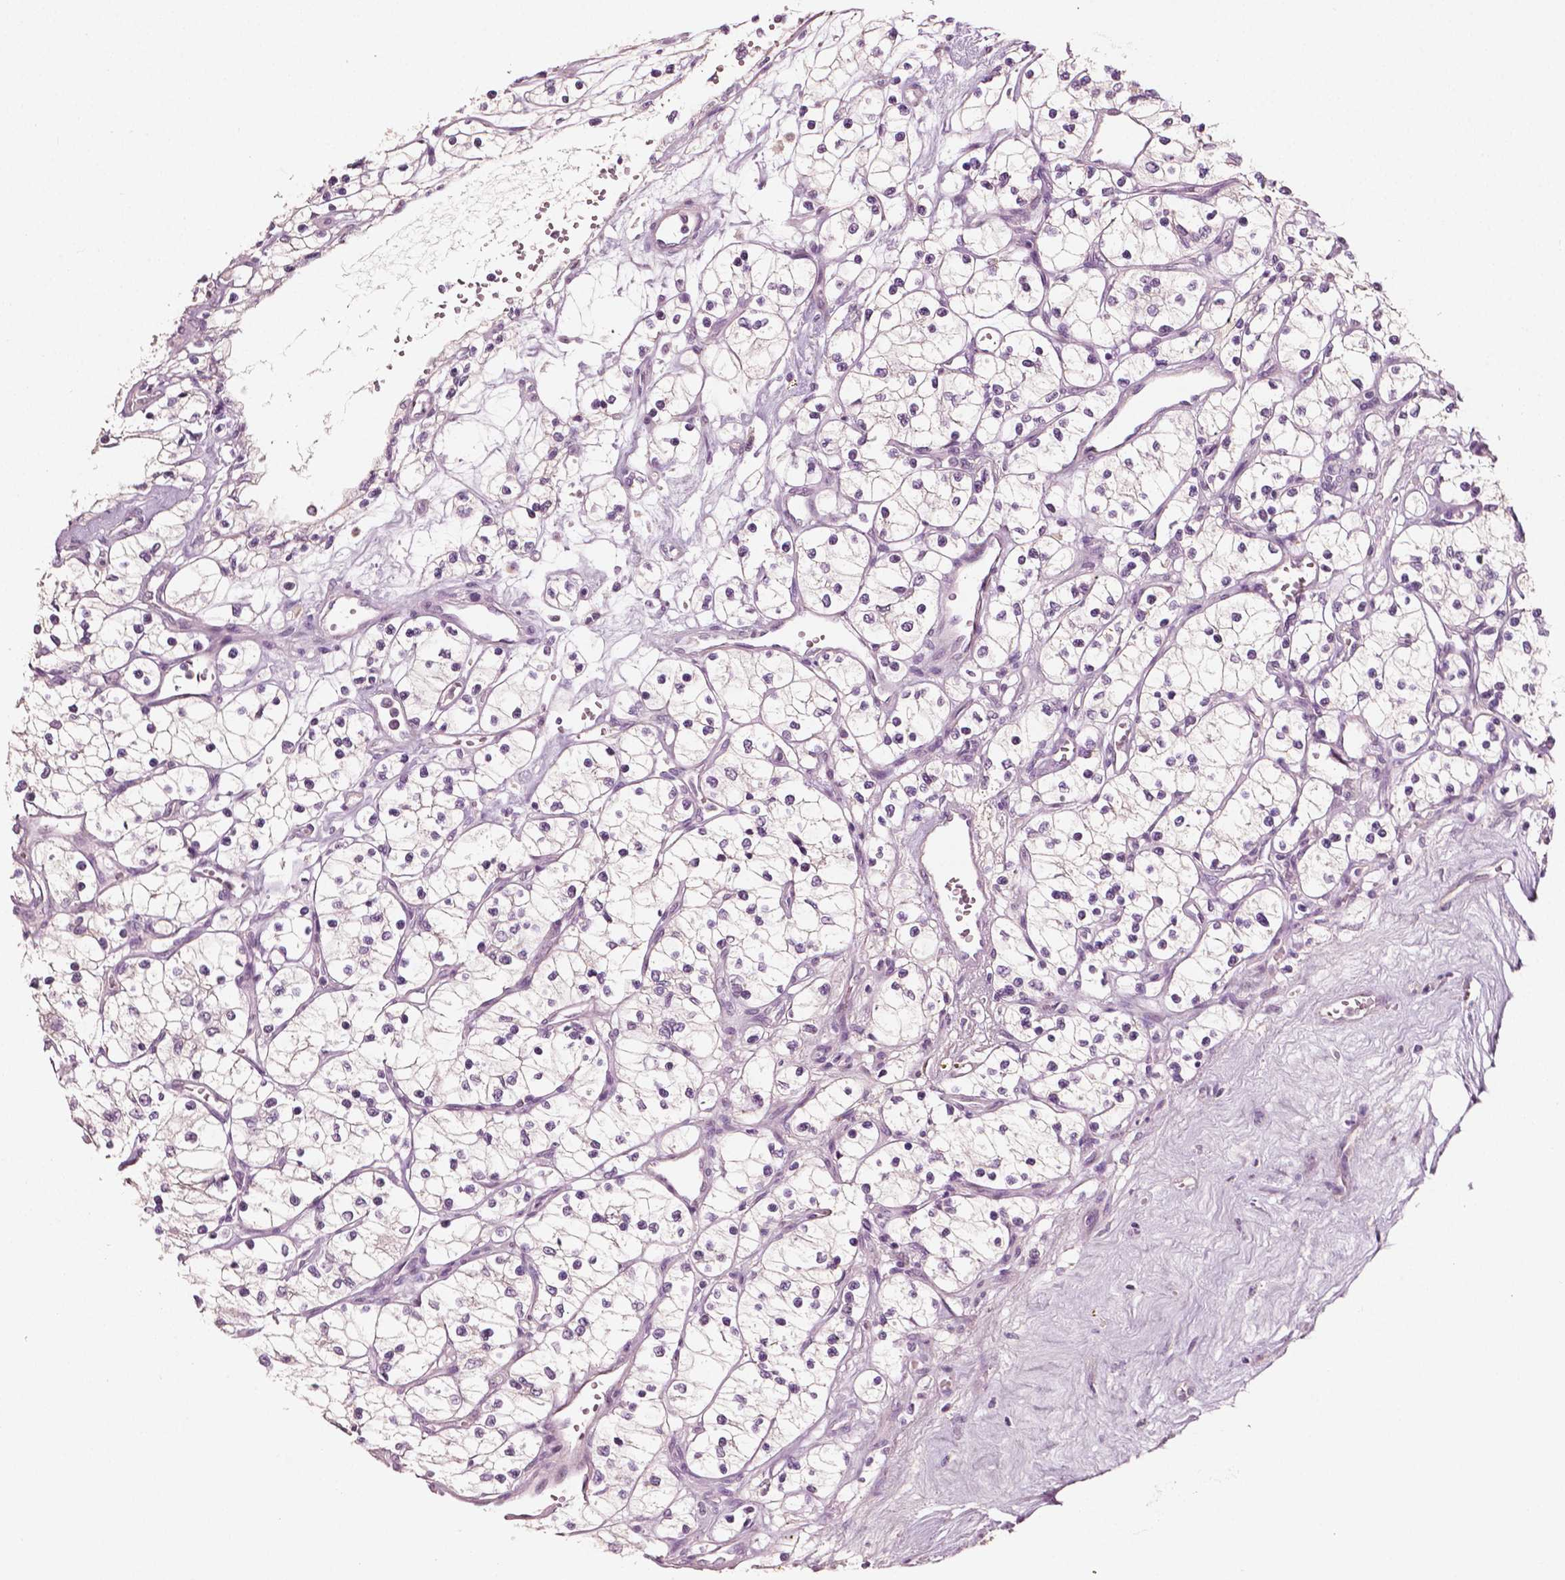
{"staining": {"intensity": "negative", "quantity": "none", "location": "none"}, "tissue": "renal cancer", "cell_type": "Tumor cells", "image_type": "cancer", "snomed": [{"axis": "morphology", "description": "Adenocarcinoma, NOS"}, {"axis": "topography", "description": "Kidney"}], "caption": "Immunohistochemical staining of renal cancer reveals no significant positivity in tumor cells. (Immunohistochemistry (ihc), brightfield microscopy, high magnification).", "gene": "PLA2R1", "patient": {"sex": "female", "age": 69}}